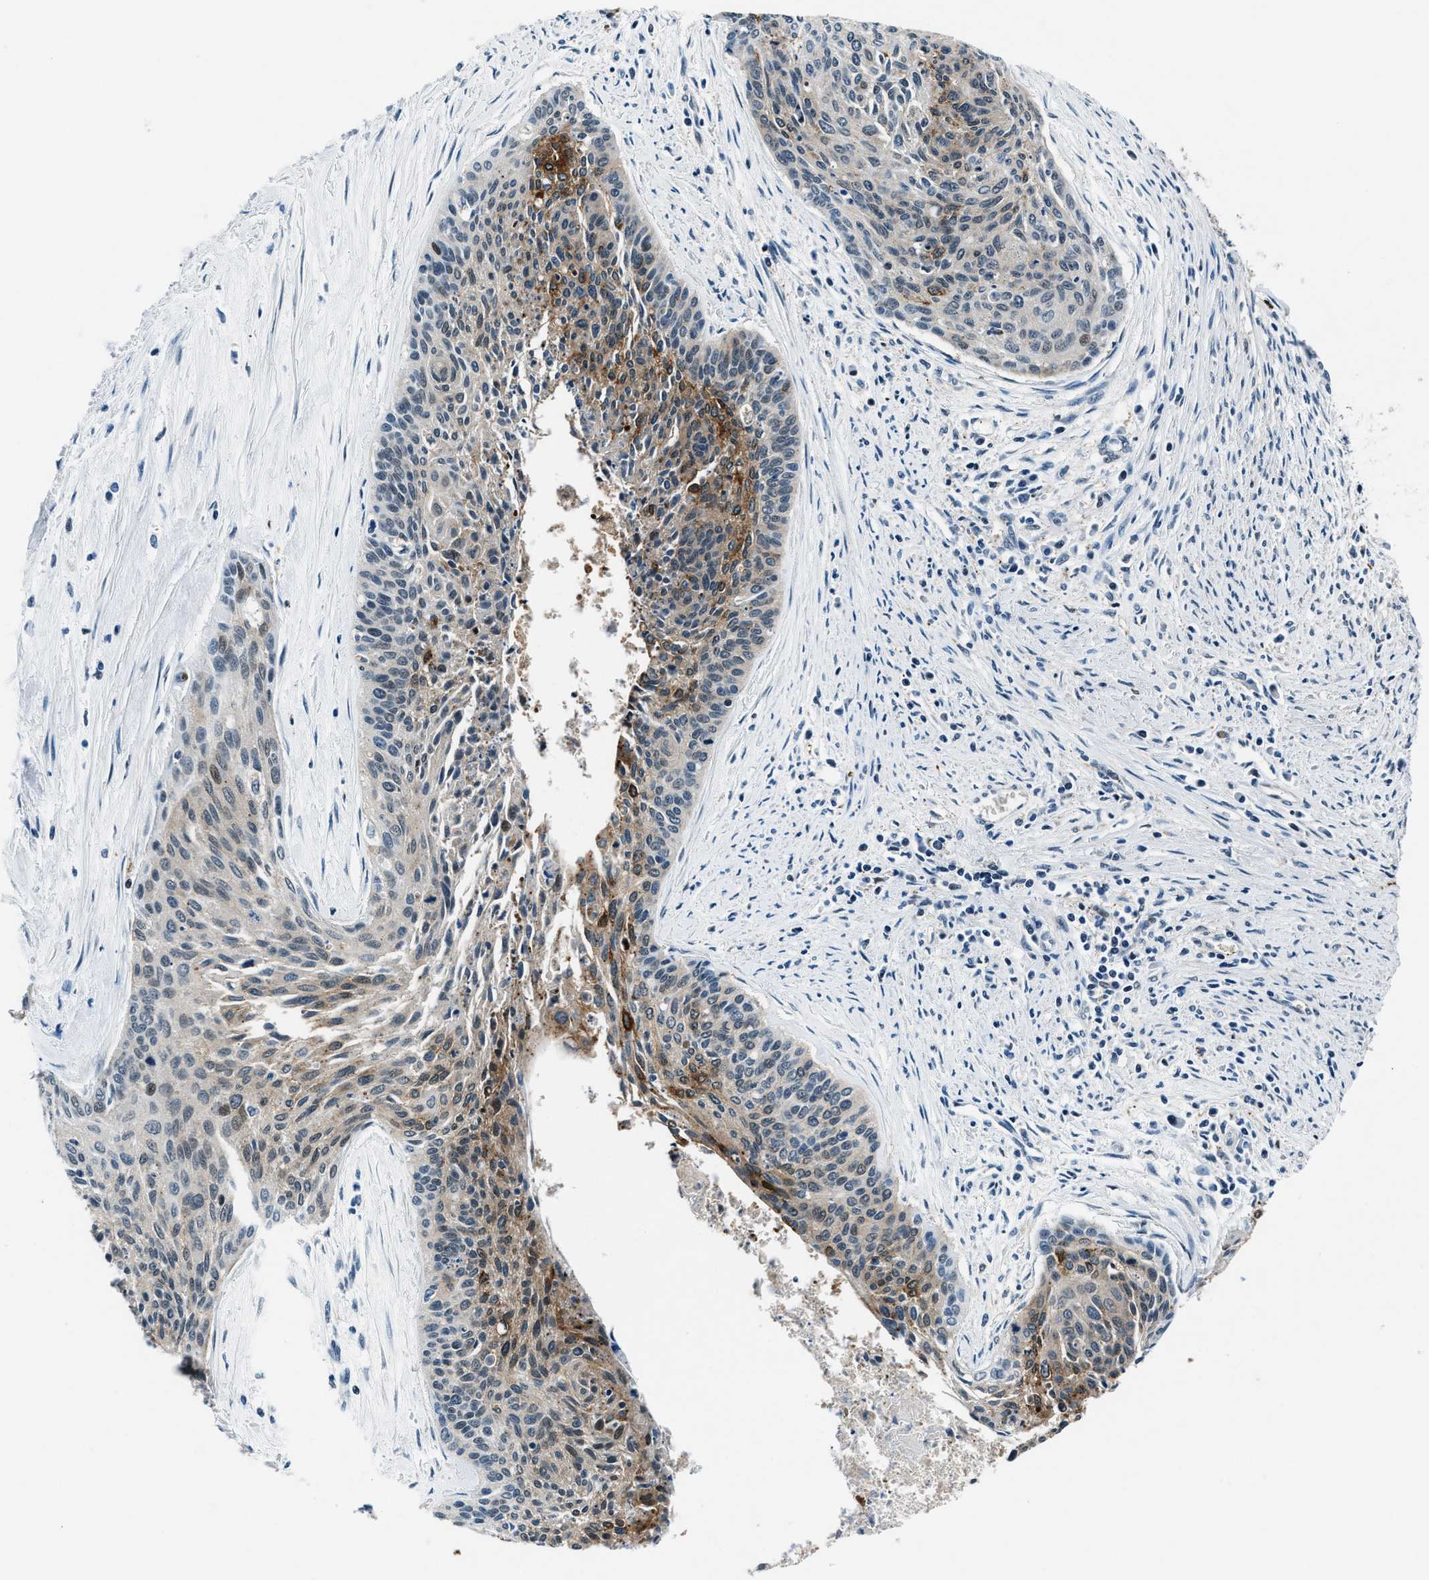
{"staining": {"intensity": "moderate", "quantity": "25%-75%", "location": "cytoplasmic/membranous"}, "tissue": "cervical cancer", "cell_type": "Tumor cells", "image_type": "cancer", "snomed": [{"axis": "morphology", "description": "Squamous cell carcinoma, NOS"}, {"axis": "topography", "description": "Cervix"}], "caption": "Moderate cytoplasmic/membranous expression for a protein is identified in about 25%-75% of tumor cells of cervical squamous cell carcinoma using immunohistochemistry (IHC).", "gene": "PTPDC1", "patient": {"sex": "female", "age": 55}}